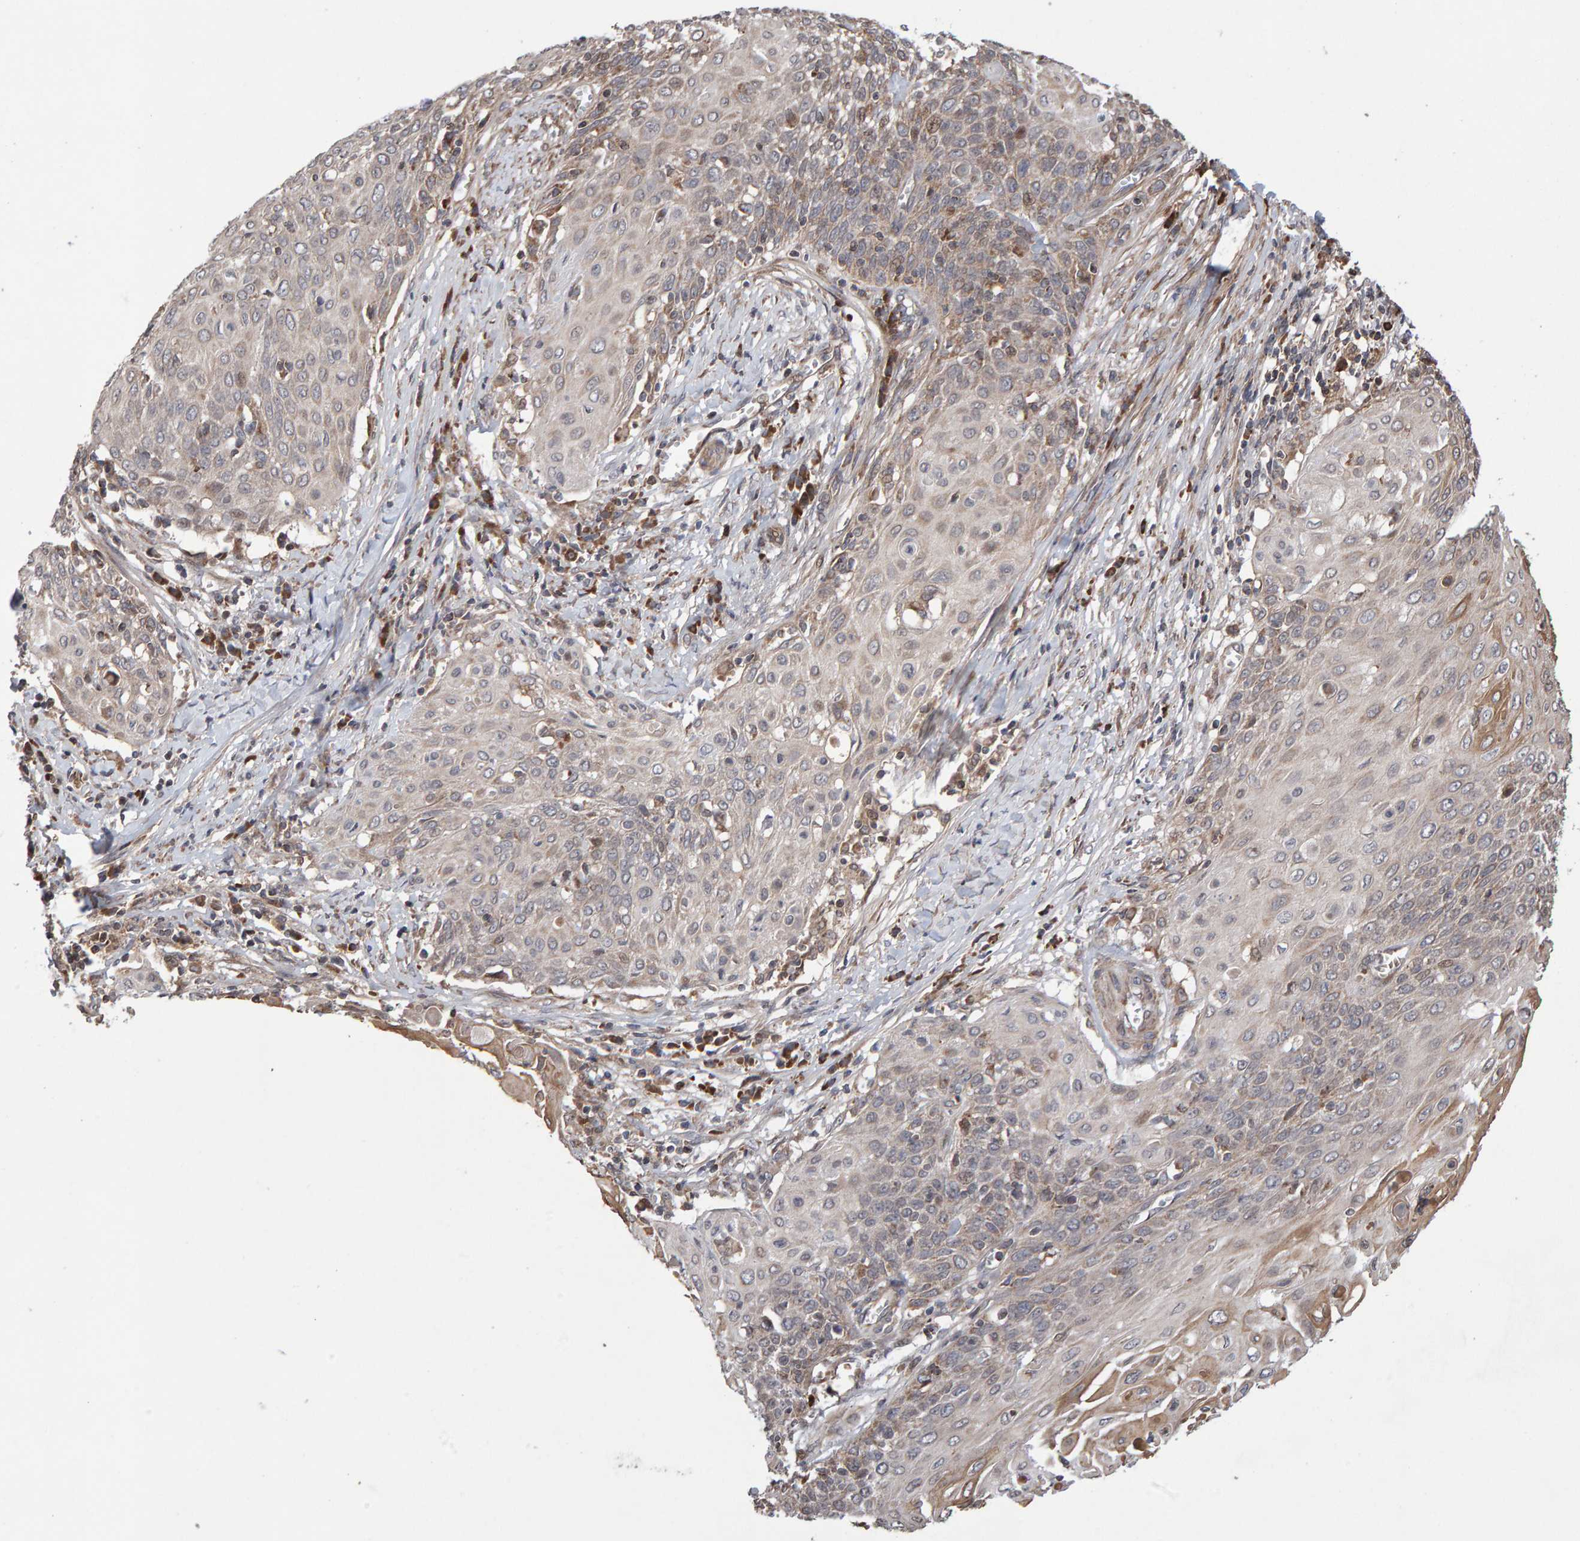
{"staining": {"intensity": "weak", "quantity": "25%-75%", "location": "cytoplasmic/membranous"}, "tissue": "cervical cancer", "cell_type": "Tumor cells", "image_type": "cancer", "snomed": [{"axis": "morphology", "description": "Squamous cell carcinoma, NOS"}, {"axis": "topography", "description": "Cervix"}], "caption": "The image exhibits staining of cervical cancer, revealing weak cytoplasmic/membranous protein staining (brown color) within tumor cells. The staining was performed using DAB, with brown indicating positive protein expression. Nuclei are stained blue with hematoxylin.", "gene": "PECR", "patient": {"sex": "female", "age": 39}}